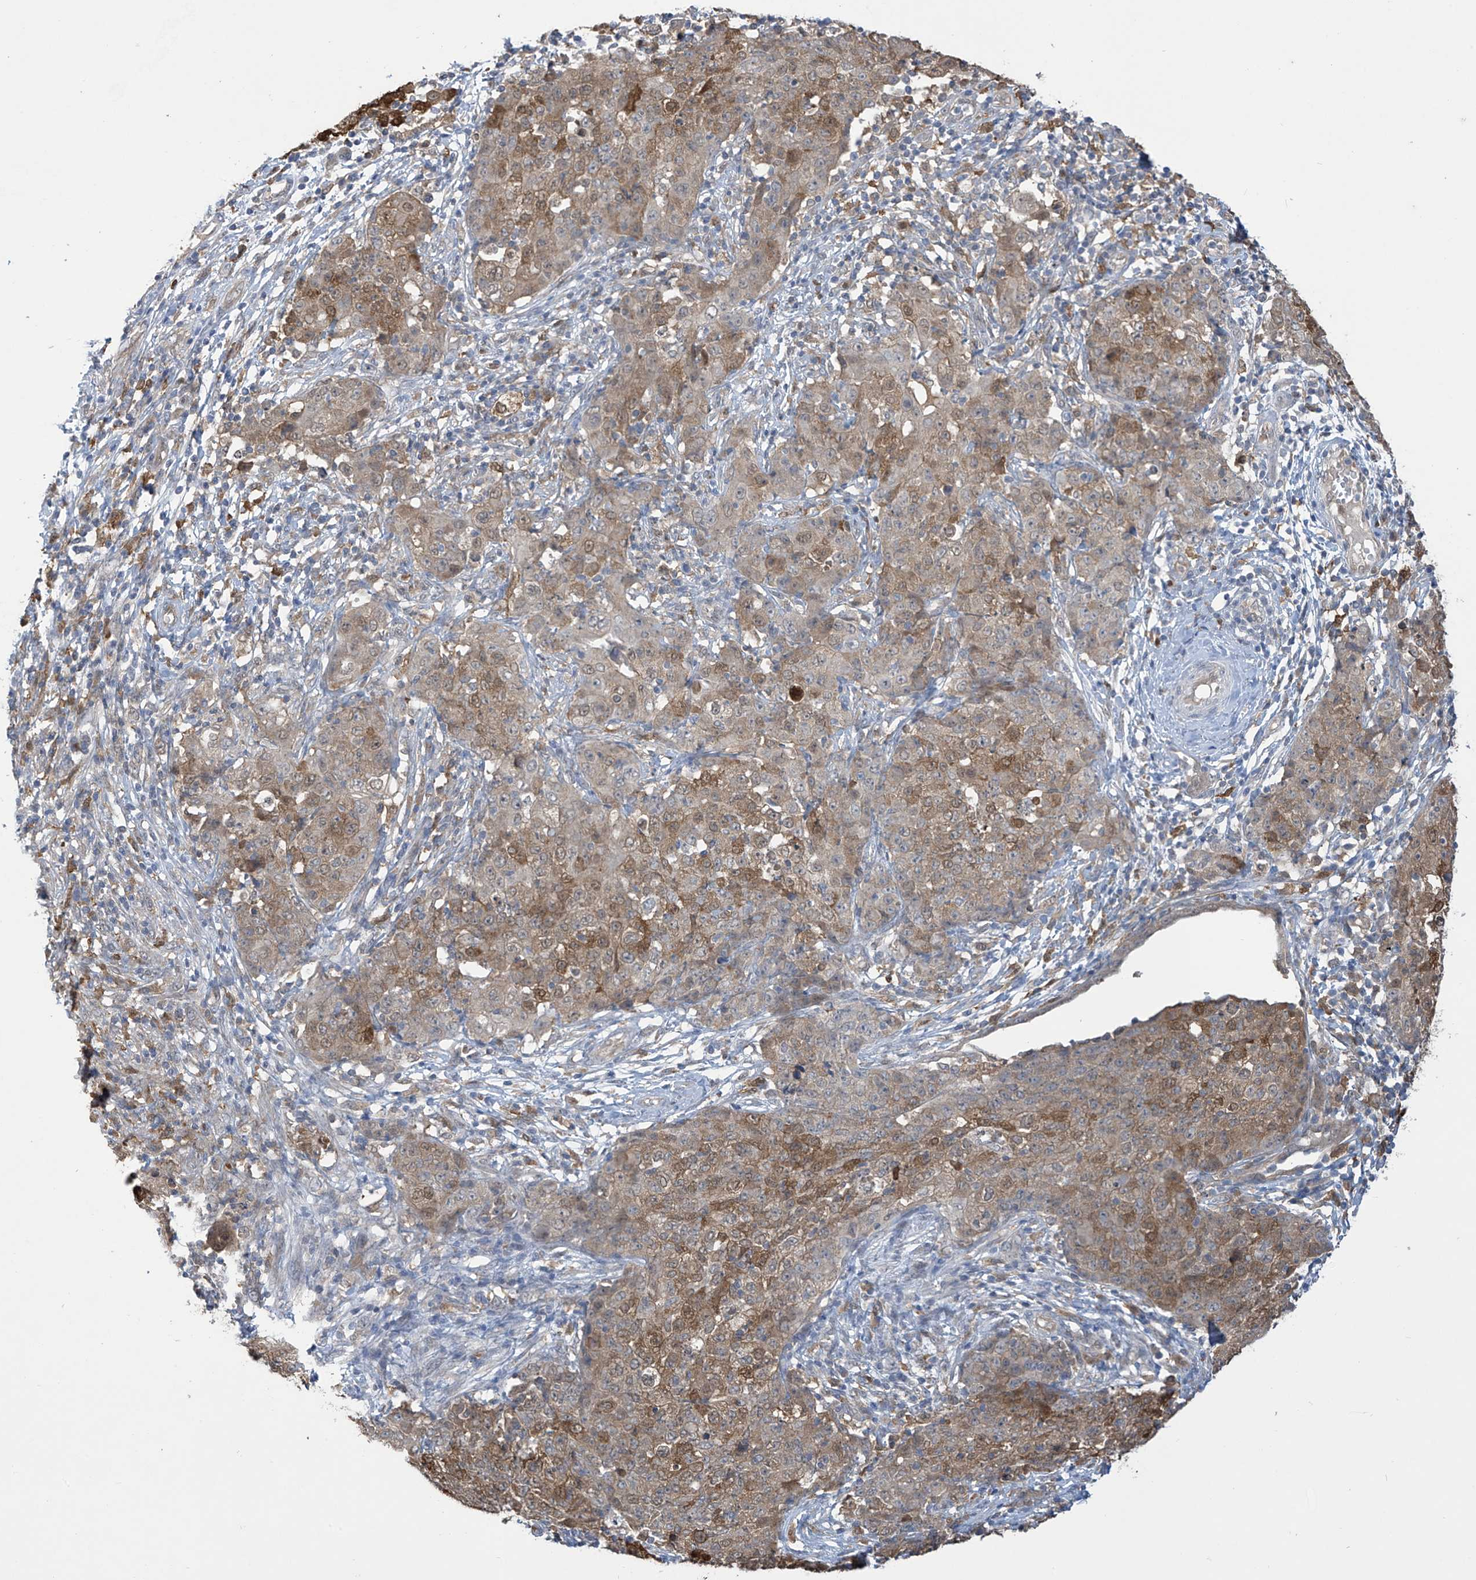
{"staining": {"intensity": "moderate", "quantity": ">75%", "location": "cytoplasmic/membranous,nuclear"}, "tissue": "ovarian cancer", "cell_type": "Tumor cells", "image_type": "cancer", "snomed": [{"axis": "morphology", "description": "Carcinoma, endometroid"}, {"axis": "topography", "description": "Ovary"}], "caption": "Endometroid carcinoma (ovarian) stained with IHC demonstrates moderate cytoplasmic/membranous and nuclear staining in about >75% of tumor cells. (Stains: DAB (3,3'-diaminobenzidine) in brown, nuclei in blue, Microscopy: brightfield microscopy at high magnification).", "gene": "IDH1", "patient": {"sex": "female", "age": 42}}